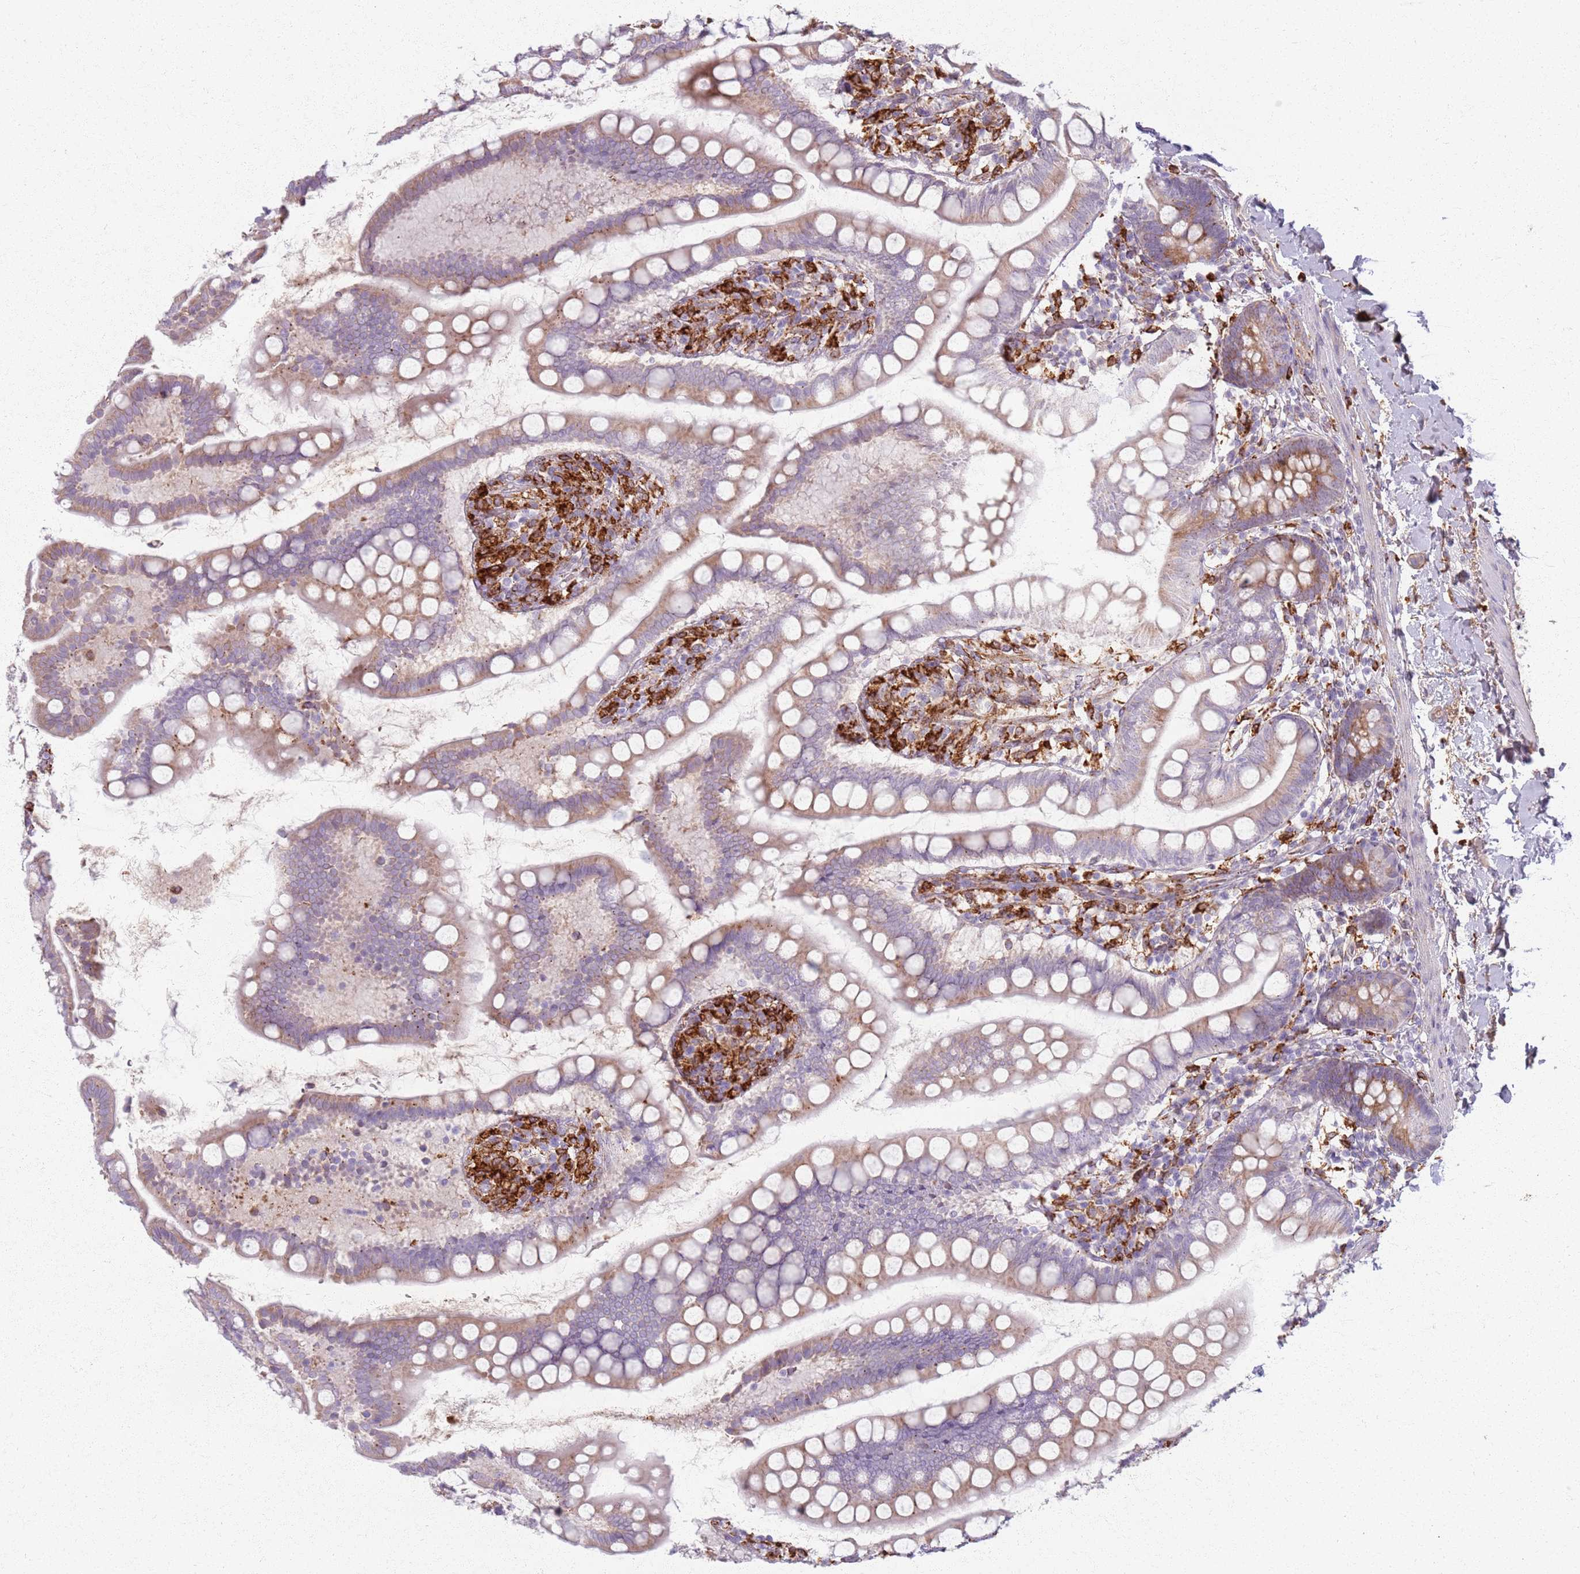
{"staining": {"intensity": "weak", "quantity": "25%-75%", "location": "cytoplasmic/membranous"}, "tissue": "small intestine", "cell_type": "Glandular cells", "image_type": "normal", "snomed": [{"axis": "morphology", "description": "Normal tissue, NOS"}, {"axis": "topography", "description": "Small intestine"}], "caption": "About 25%-75% of glandular cells in benign small intestine demonstrate weak cytoplasmic/membranous protein expression as visualized by brown immunohistochemical staining.", "gene": "COLGALT1", "patient": {"sex": "female", "age": 84}}